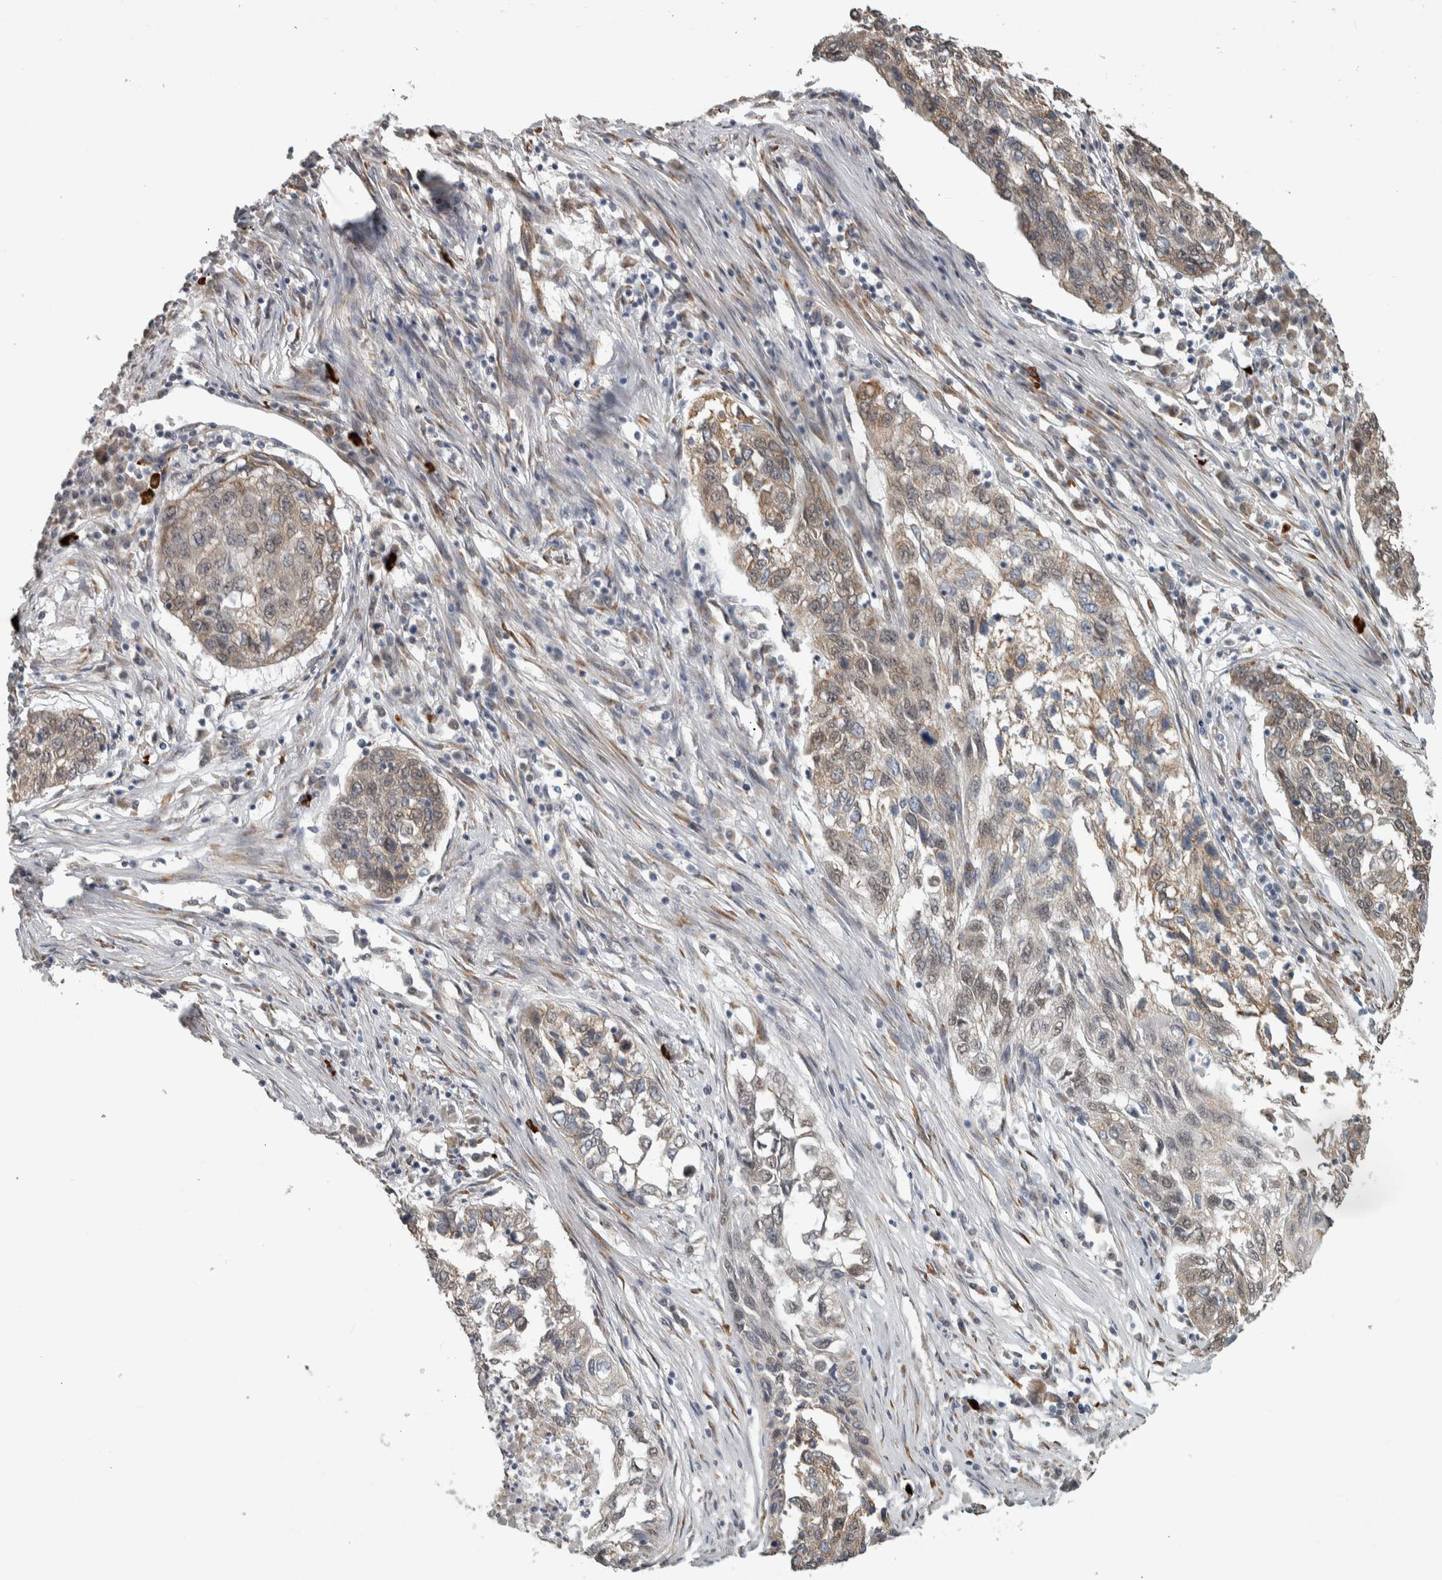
{"staining": {"intensity": "weak", "quantity": "25%-75%", "location": "cytoplasmic/membranous"}, "tissue": "lung cancer", "cell_type": "Tumor cells", "image_type": "cancer", "snomed": [{"axis": "morphology", "description": "Squamous cell carcinoma, NOS"}, {"axis": "topography", "description": "Lung"}], "caption": "About 25%-75% of tumor cells in lung cancer (squamous cell carcinoma) show weak cytoplasmic/membranous protein expression as visualized by brown immunohistochemical staining.", "gene": "DDX42", "patient": {"sex": "female", "age": 63}}